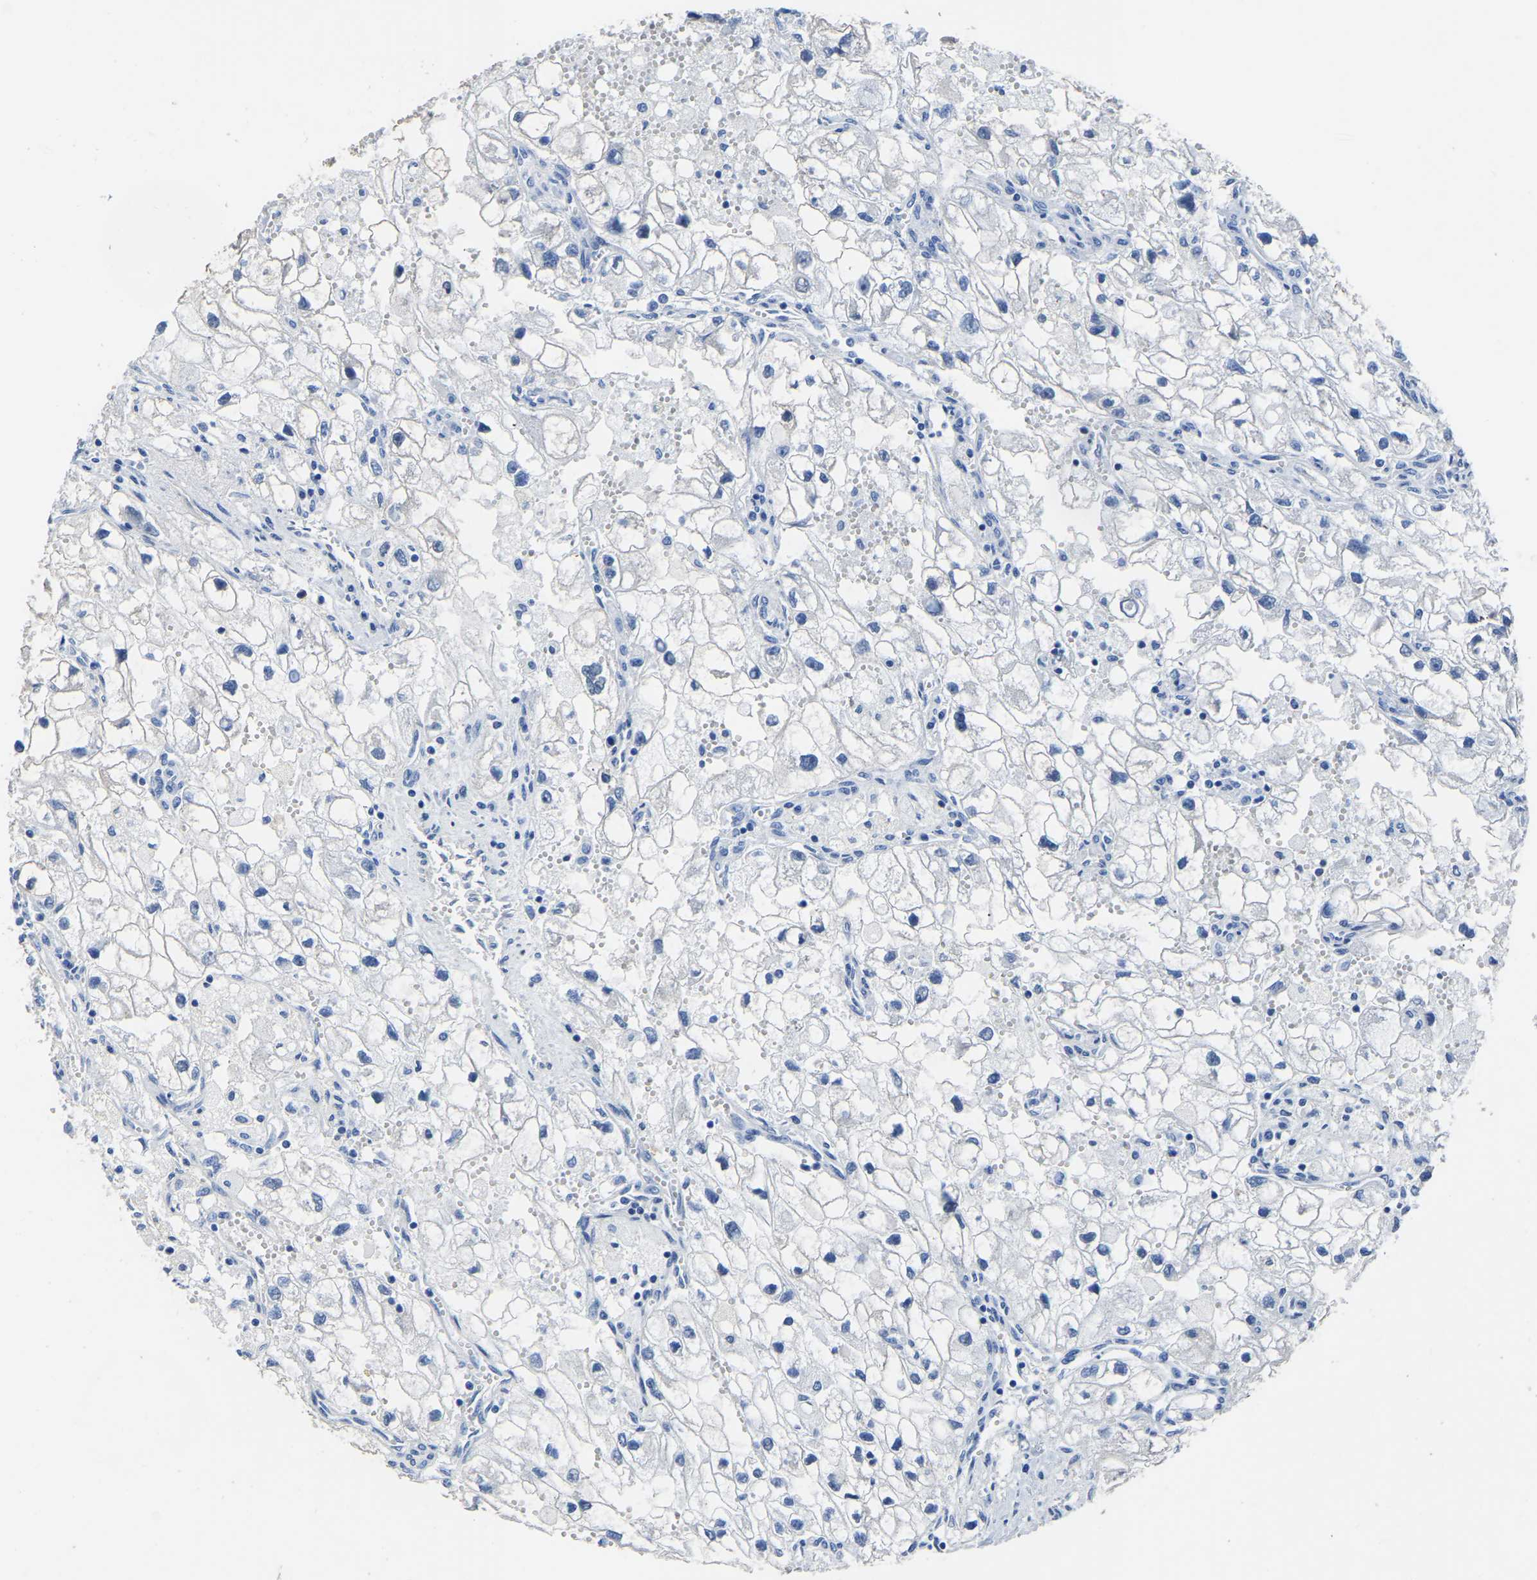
{"staining": {"intensity": "negative", "quantity": "none", "location": "none"}, "tissue": "renal cancer", "cell_type": "Tumor cells", "image_type": "cancer", "snomed": [{"axis": "morphology", "description": "Adenocarcinoma, NOS"}, {"axis": "topography", "description": "Kidney"}], "caption": "A high-resolution photomicrograph shows IHC staining of adenocarcinoma (renal), which shows no significant positivity in tumor cells.", "gene": "SLC45A3", "patient": {"sex": "female", "age": 70}}